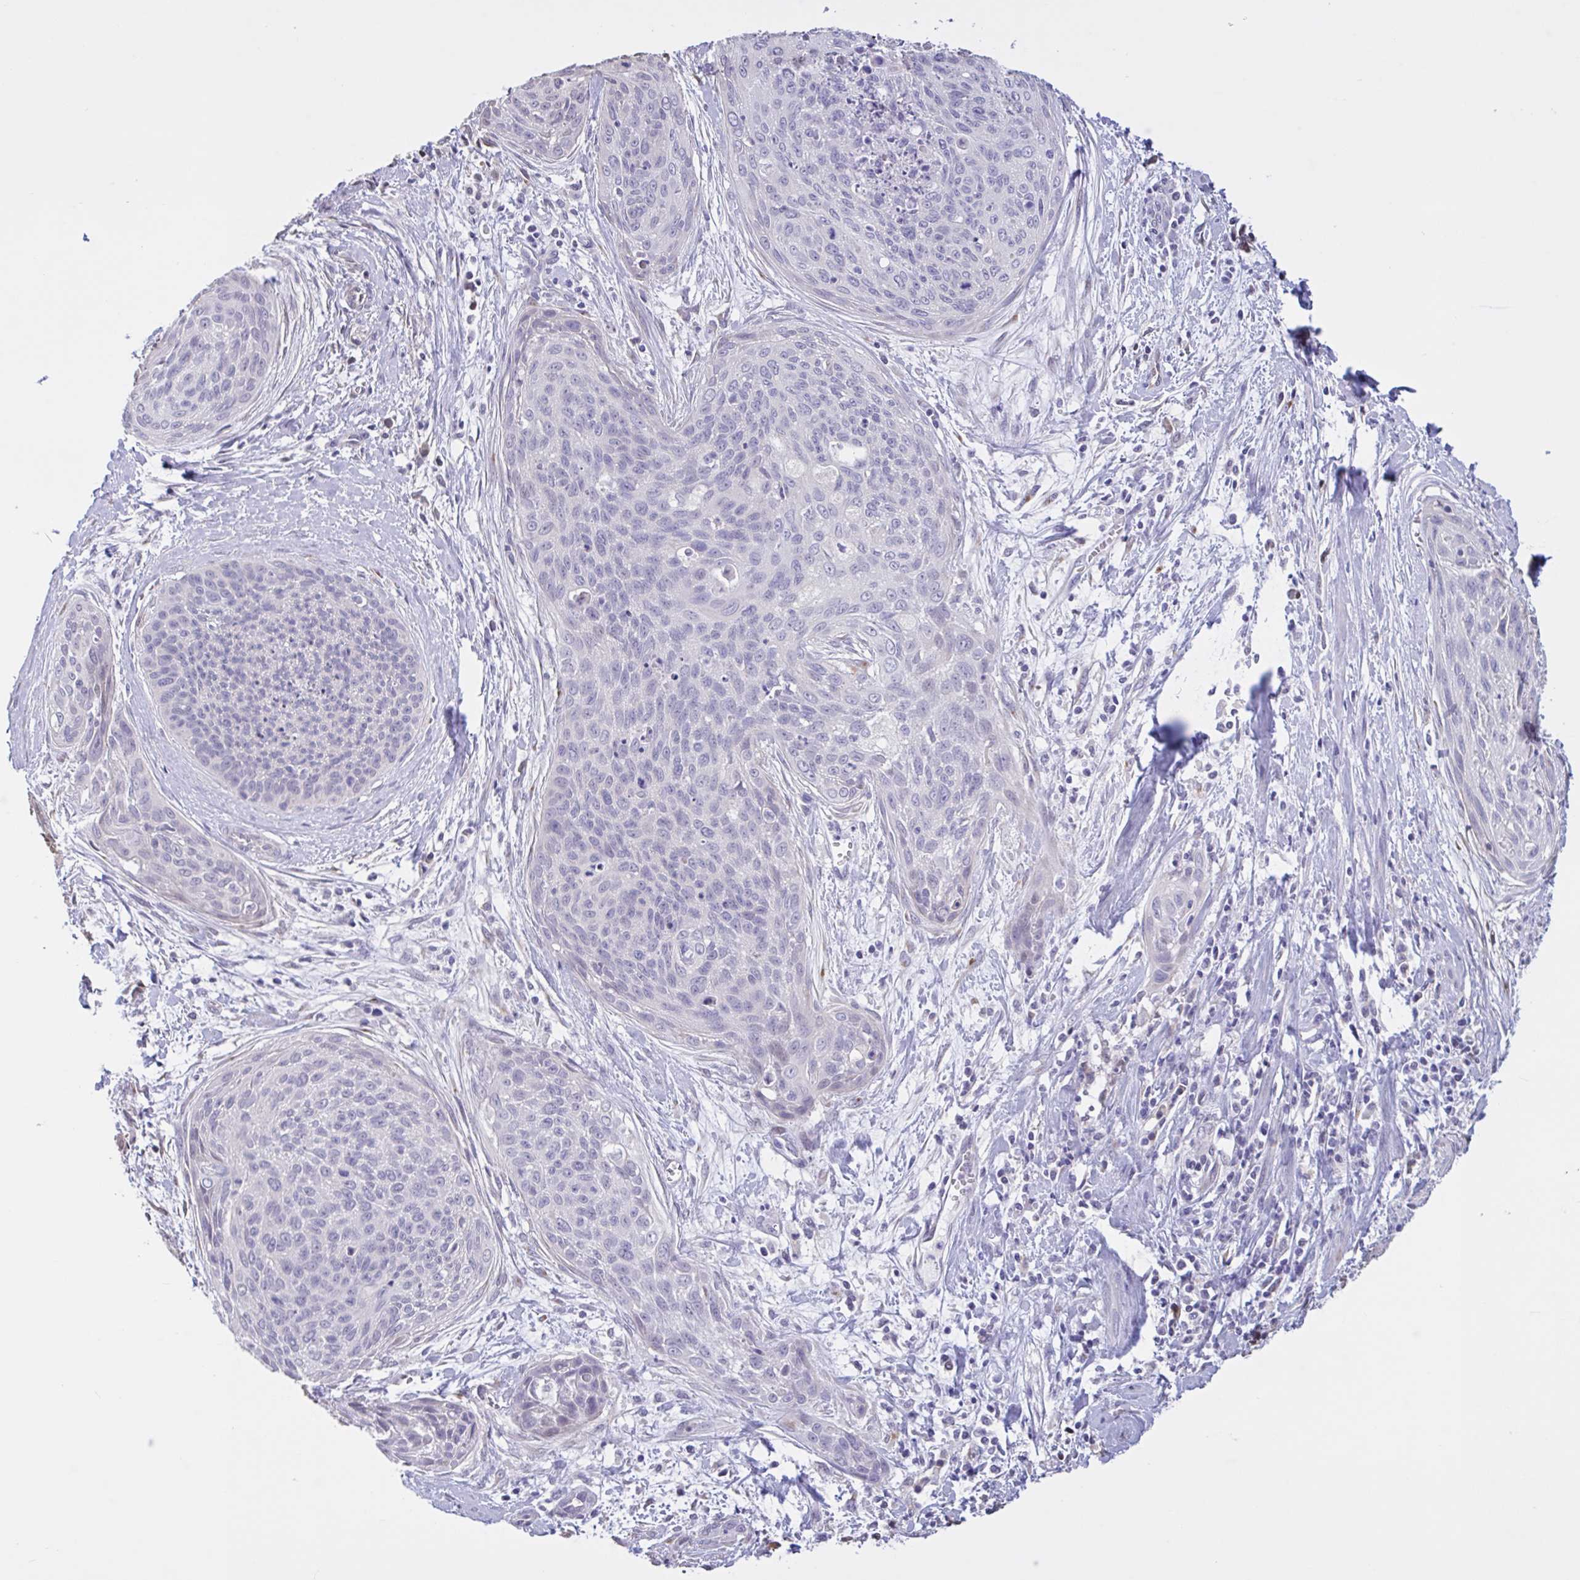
{"staining": {"intensity": "negative", "quantity": "none", "location": "none"}, "tissue": "cervical cancer", "cell_type": "Tumor cells", "image_type": "cancer", "snomed": [{"axis": "morphology", "description": "Squamous cell carcinoma, NOS"}, {"axis": "topography", "description": "Cervix"}], "caption": "Immunohistochemistry image of cervical cancer (squamous cell carcinoma) stained for a protein (brown), which demonstrates no expression in tumor cells.", "gene": "MRGPRX2", "patient": {"sex": "female", "age": 55}}